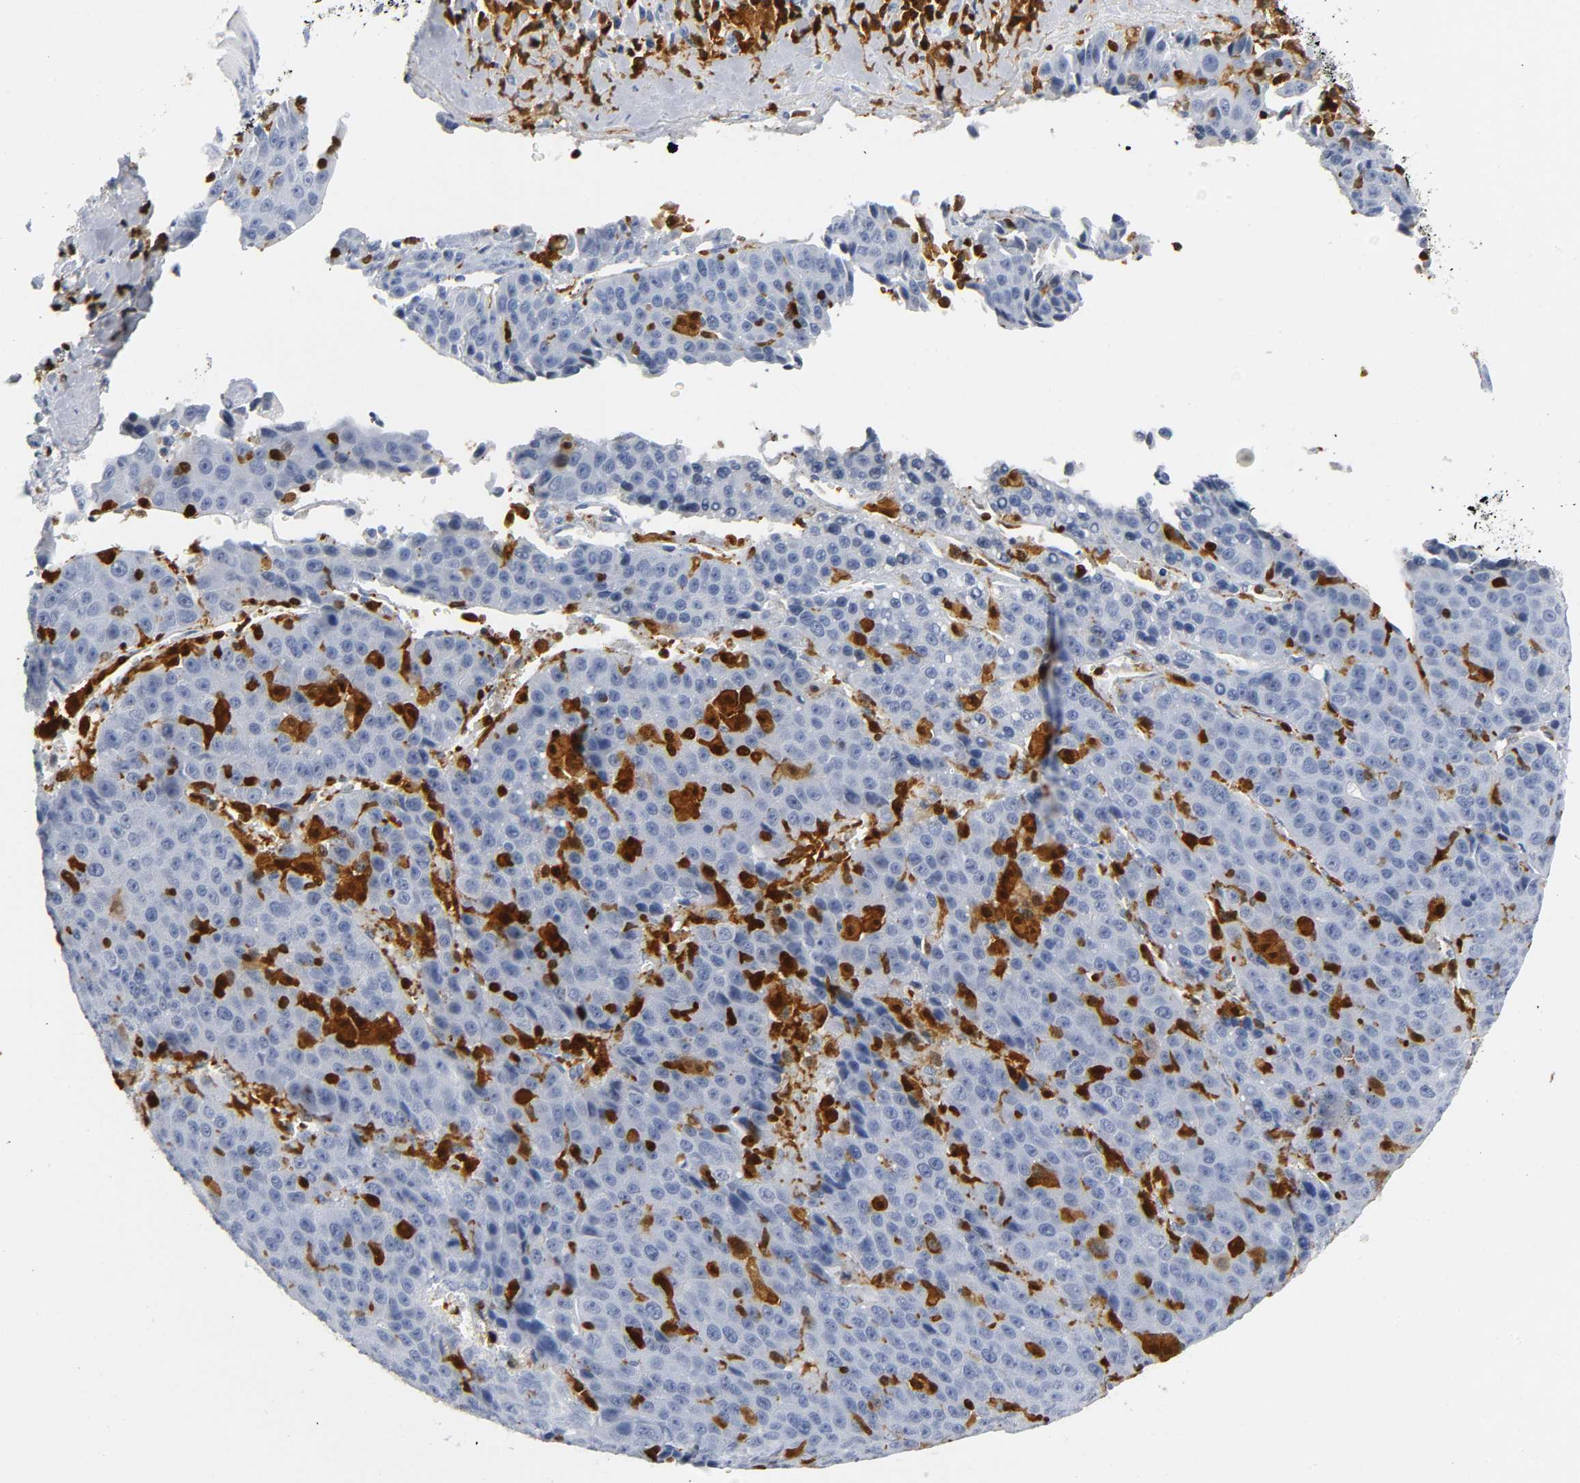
{"staining": {"intensity": "negative", "quantity": "none", "location": "none"}, "tissue": "liver cancer", "cell_type": "Tumor cells", "image_type": "cancer", "snomed": [{"axis": "morphology", "description": "Cholangiocarcinoma"}, {"axis": "topography", "description": "Liver"}], "caption": "Human cholangiocarcinoma (liver) stained for a protein using immunohistochemistry reveals no staining in tumor cells.", "gene": "DOK2", "patient": {"sex": "female", "age": 55}}